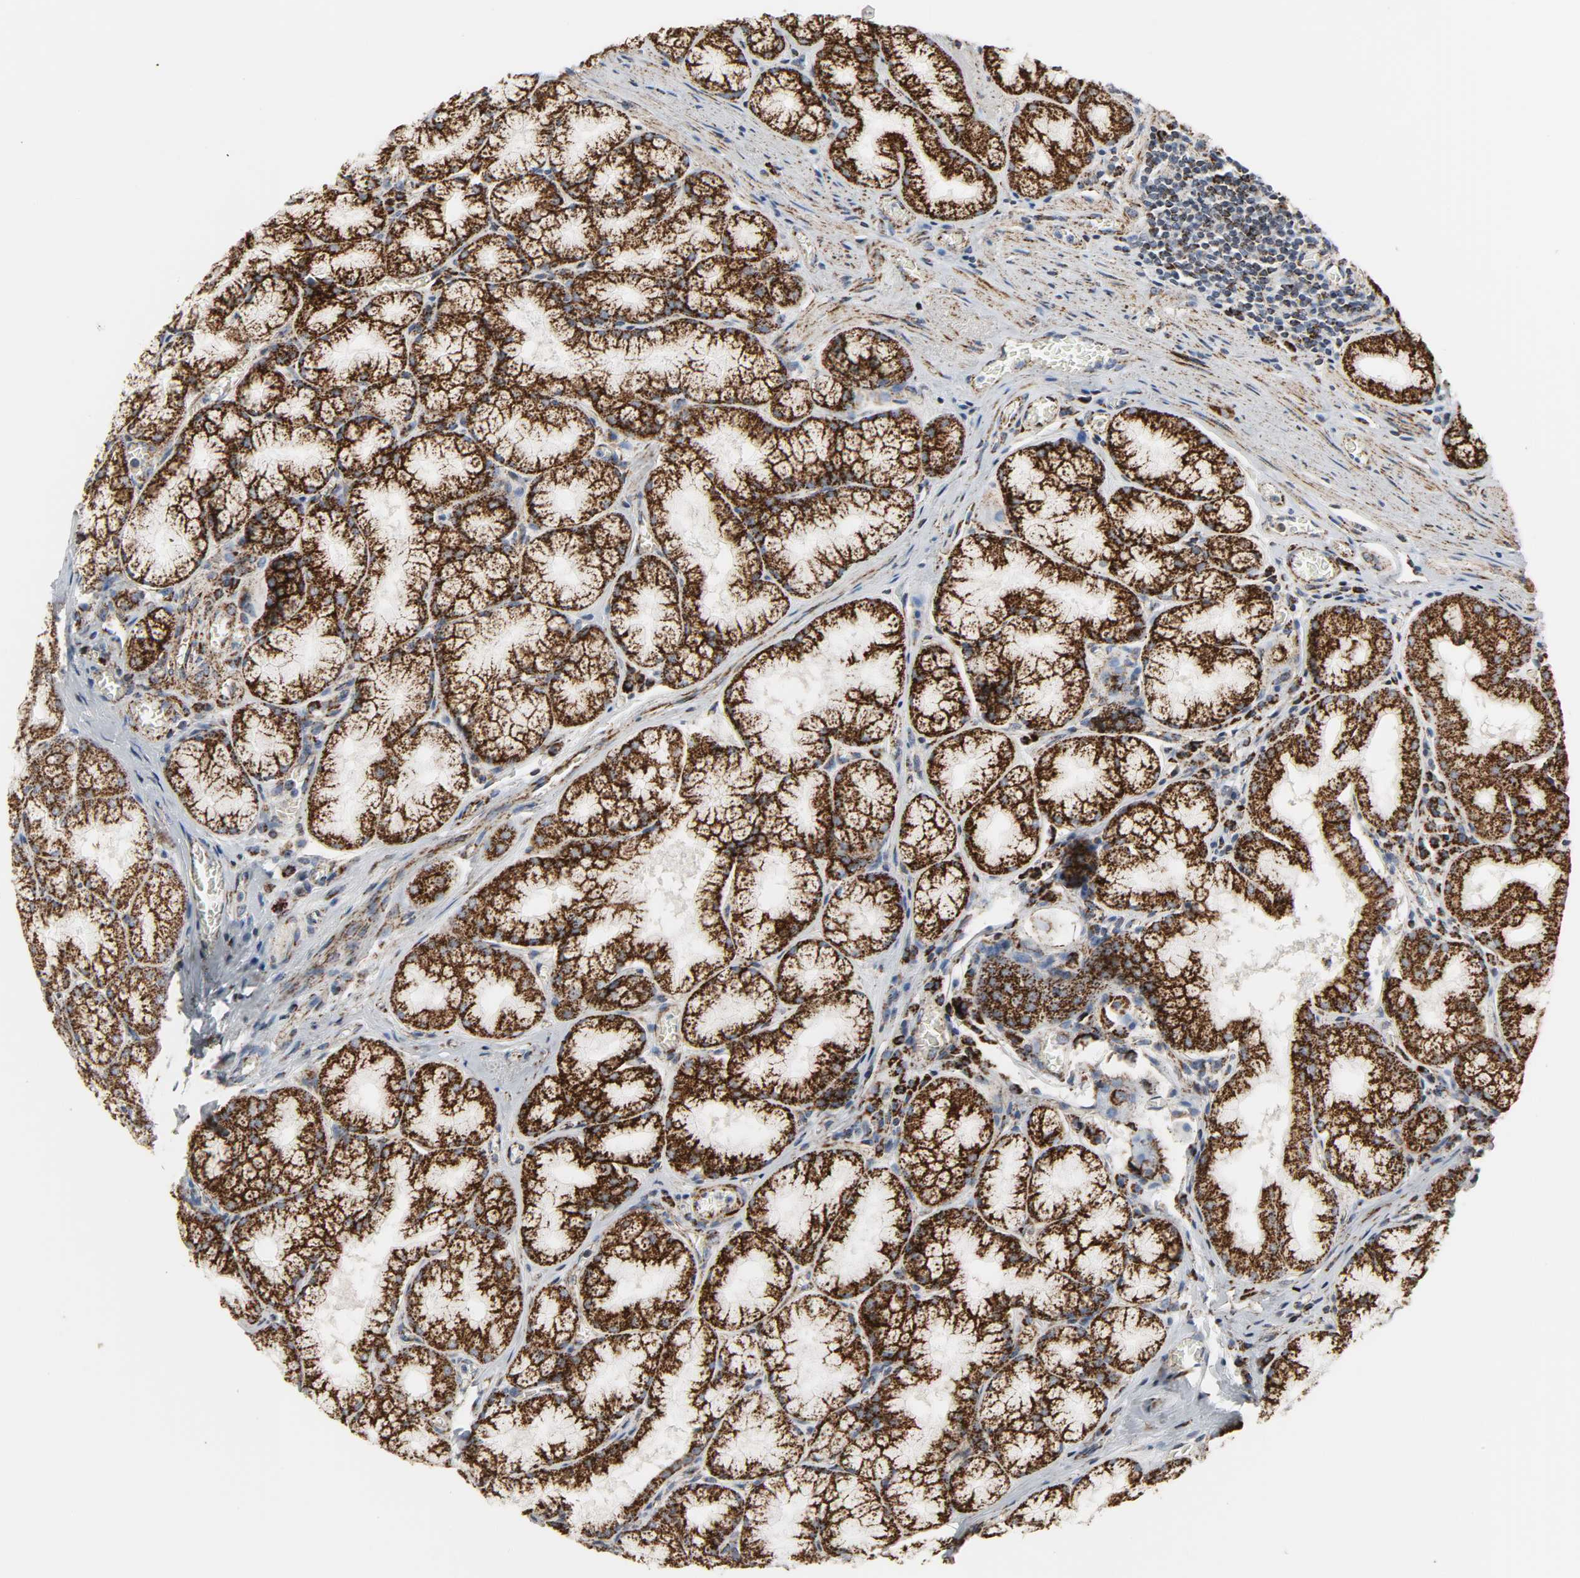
{"staining": {"intensity": "strong", "quantity": "25%-75%", "location": "cytoplasmic/membranous"}, "tissue": "stomach", "cell_type": "Glandular cells", "image_type": "normal", "snomed": [{"axis": "morphology", "description": "Normal tissue, NOS"}, {"axis": "topography", "description": "Stomach, lower"}], "caption": "Immunohistochemistry (IHC) micrograph of normal human stomach stained for a protein (brown), which exhibits high levels of strong cytoplasmic/membranous staining in about 25%-75% of glandular cells.", "gene": "ACAT1", "patient": {"sex": "male", "age": 56}}